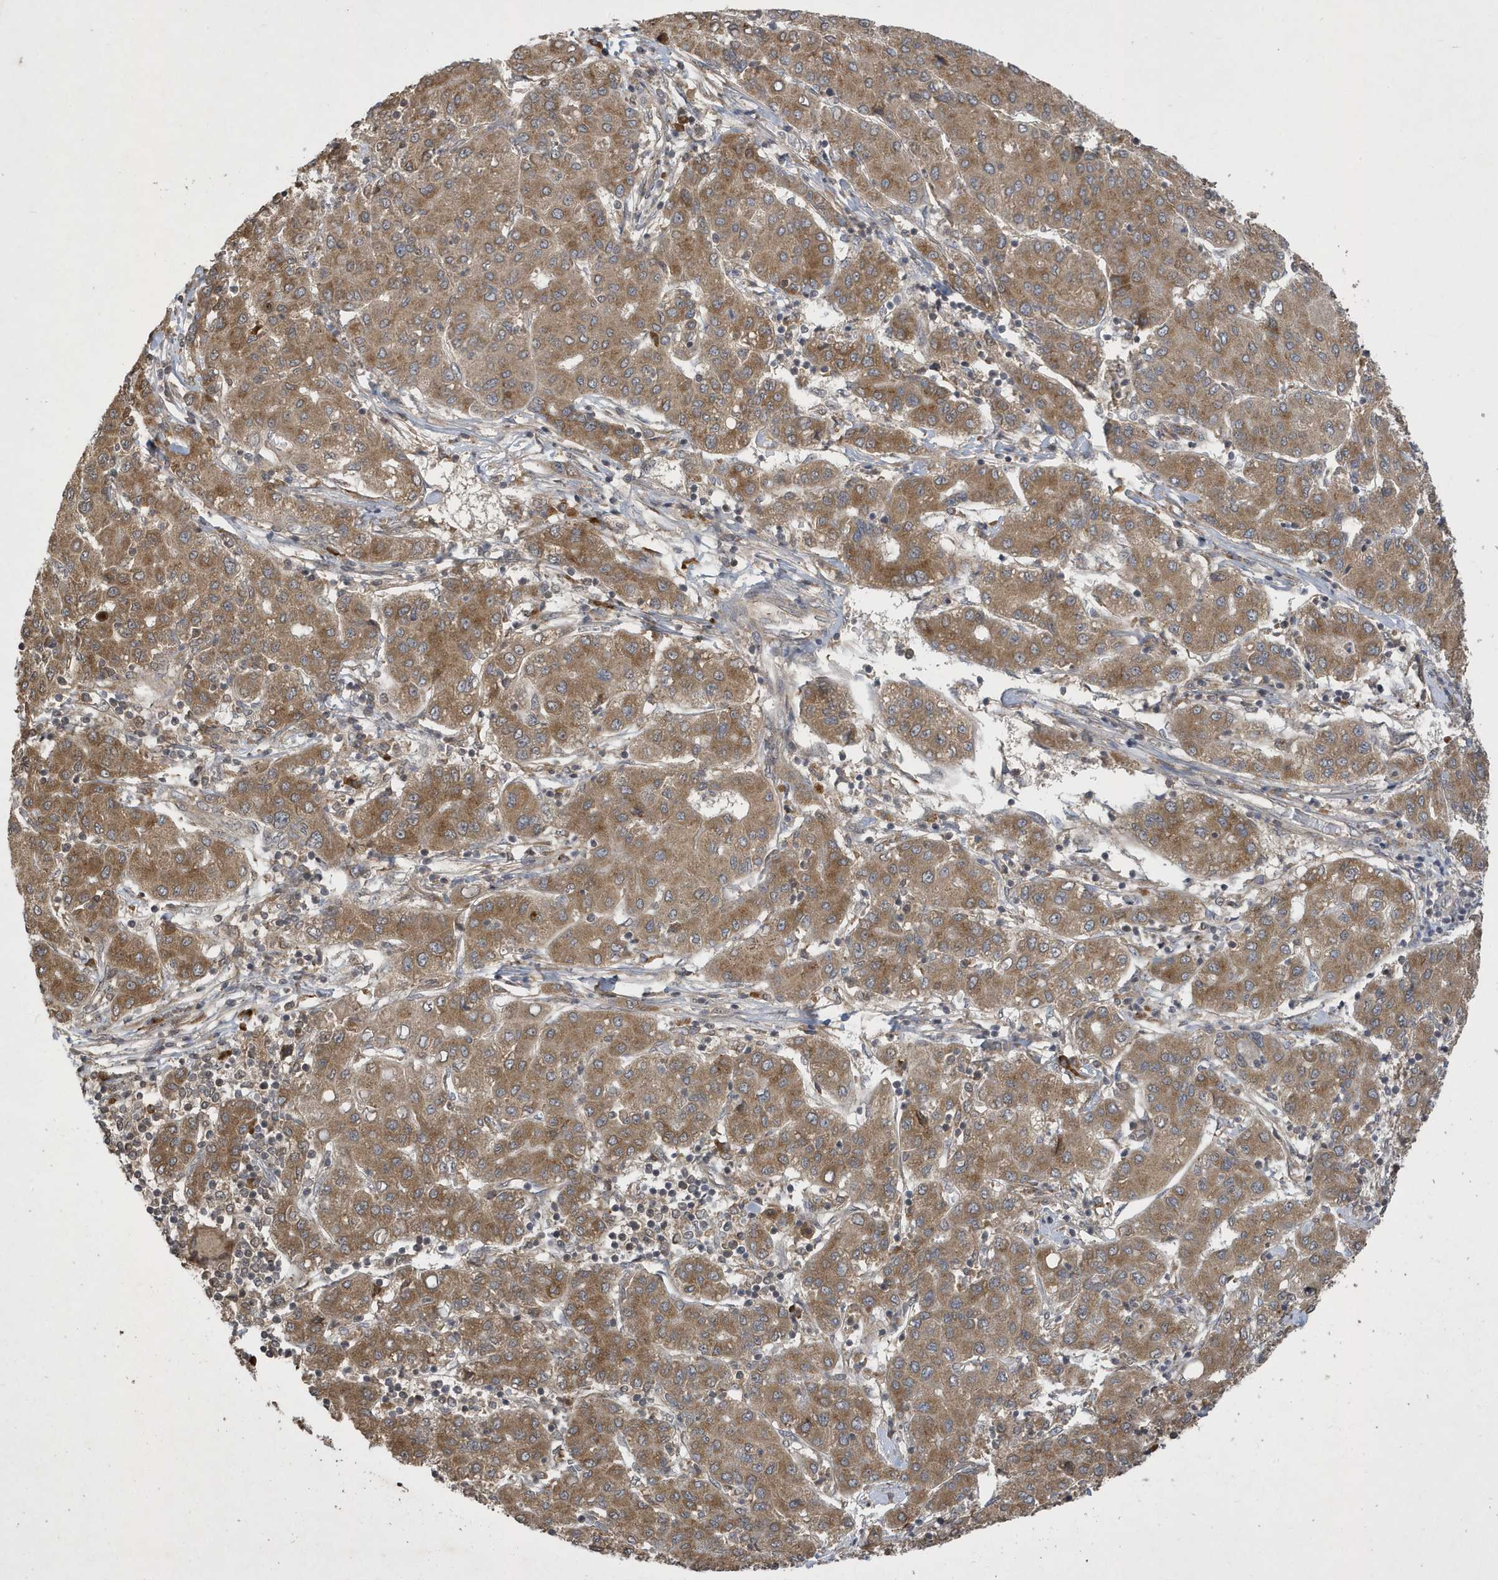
{"staining": {"intensity": "moderate", "quantity": ">75%", "location": "cytoplasmic/membranous"}, "tissue": "liver cancer", "cell_type": "Tumor cells", "image_type": "cancer", "snomed": [{"axis": "morphology", "description": "Carcinoma, Hepatocellular, NOS"}, {"axis": "topography", "description": "Liver"}], "caption": "Brown immunohistochemical staining in human liver hepatocellular carcinoma demonstrates moderate cytoplasmic/membranous staining in about >75% of tumor cells.", "gene": "STX10", "patient": {"sex": "male", "age": 65}}